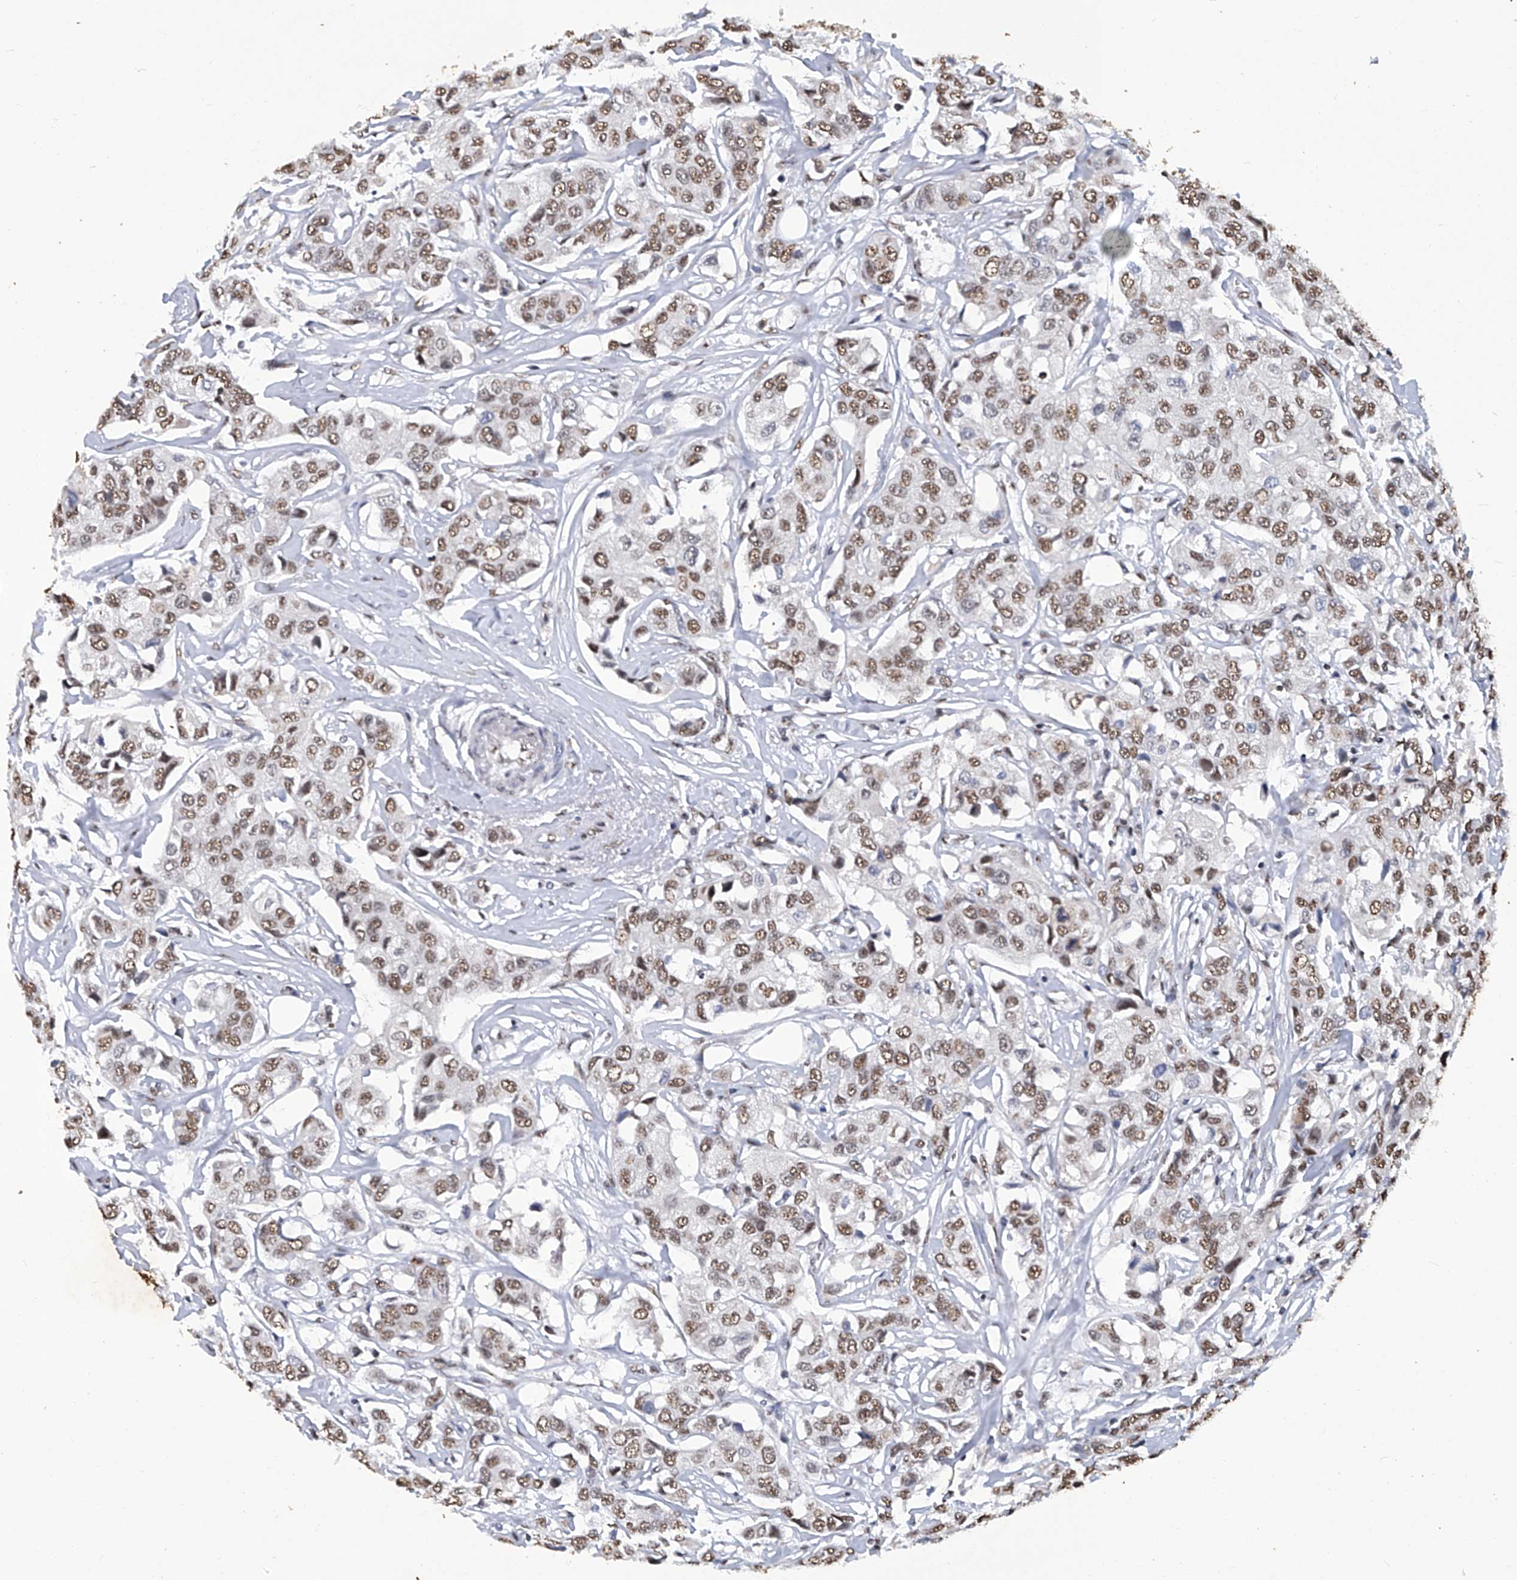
{"staining": {"intensity": "moderate", "quantity": ">75%", "location": "nuclear"}, "tissue": "breast cancer", "cell_type": "Tumor cells", "image_type": "cancer", "snomed": [{"axis": "morphology", "description": "Duct carcinoma"}, {"axis": "topography", "description": "Breast"}], "caption": "Immunohistochemistry (IHC) (DAB) staining of breast cancer (intraductal carcinoma) demonstrates moderate nuclear protein positivity in about >75% of tumor cells.", "gene": "HBP1", "patient": {"sex": "female", "age": 80}}